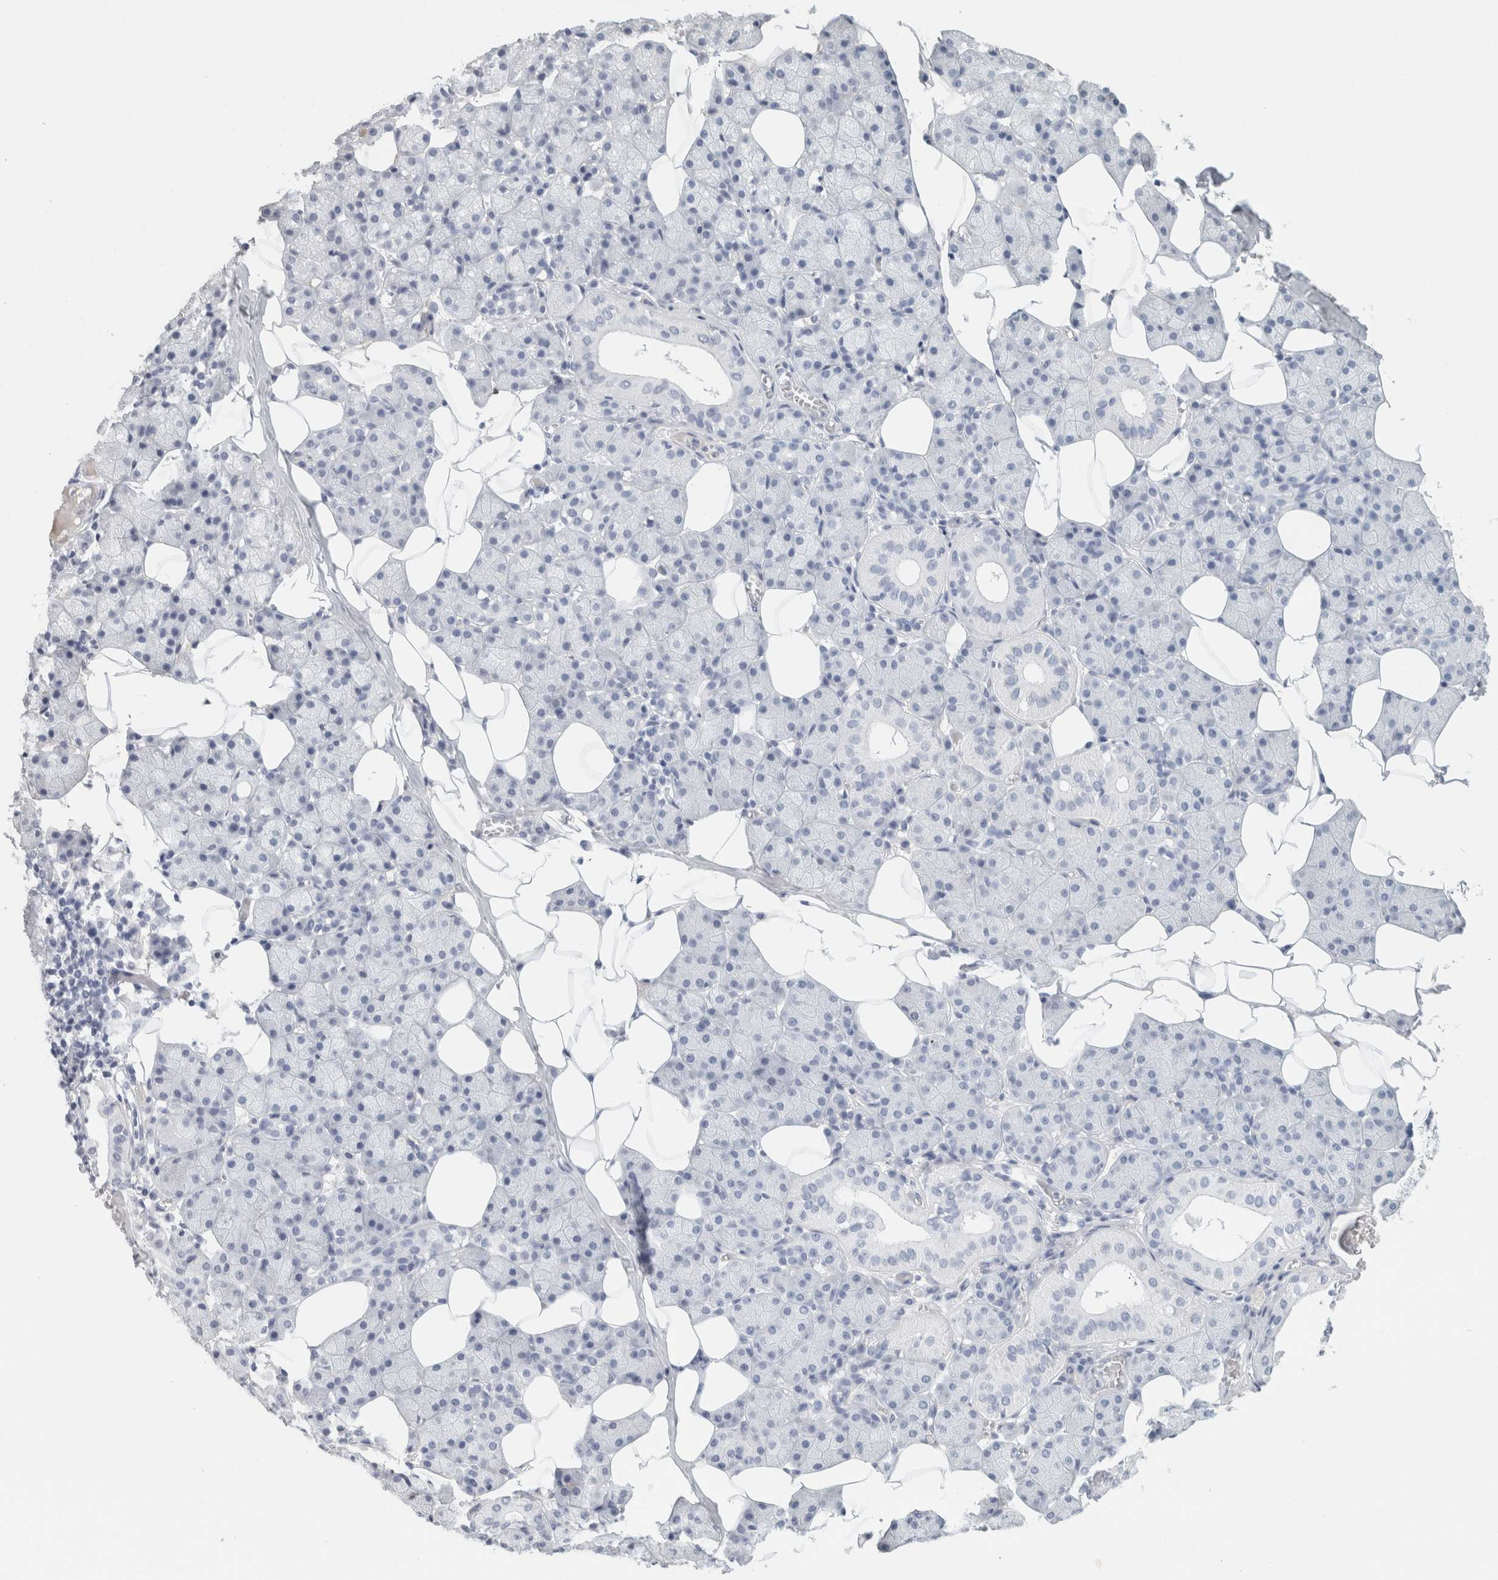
{"staining": {"intensity": "negative", "quantity": "none", "location": "none"}, "tissue": "salivary gland", "cell_type": "Glandular cells", "image_type": "normal", "snomed": [{"axis": "morphology", "description": "Normal tissue, NOS"}, {"axis": "topography", "description": "Salivary gland"}], "caption": "Glandular cells are negative for protein expression in unremarkable human salivary gland. The staining is performed using DAB (3,3'-diaminobenzidine) brown chromogen with nuclei counter-stained in using hematoxylin.", "gene": "TSPAN8", "patient": {"sex": "female", "age": 33}}